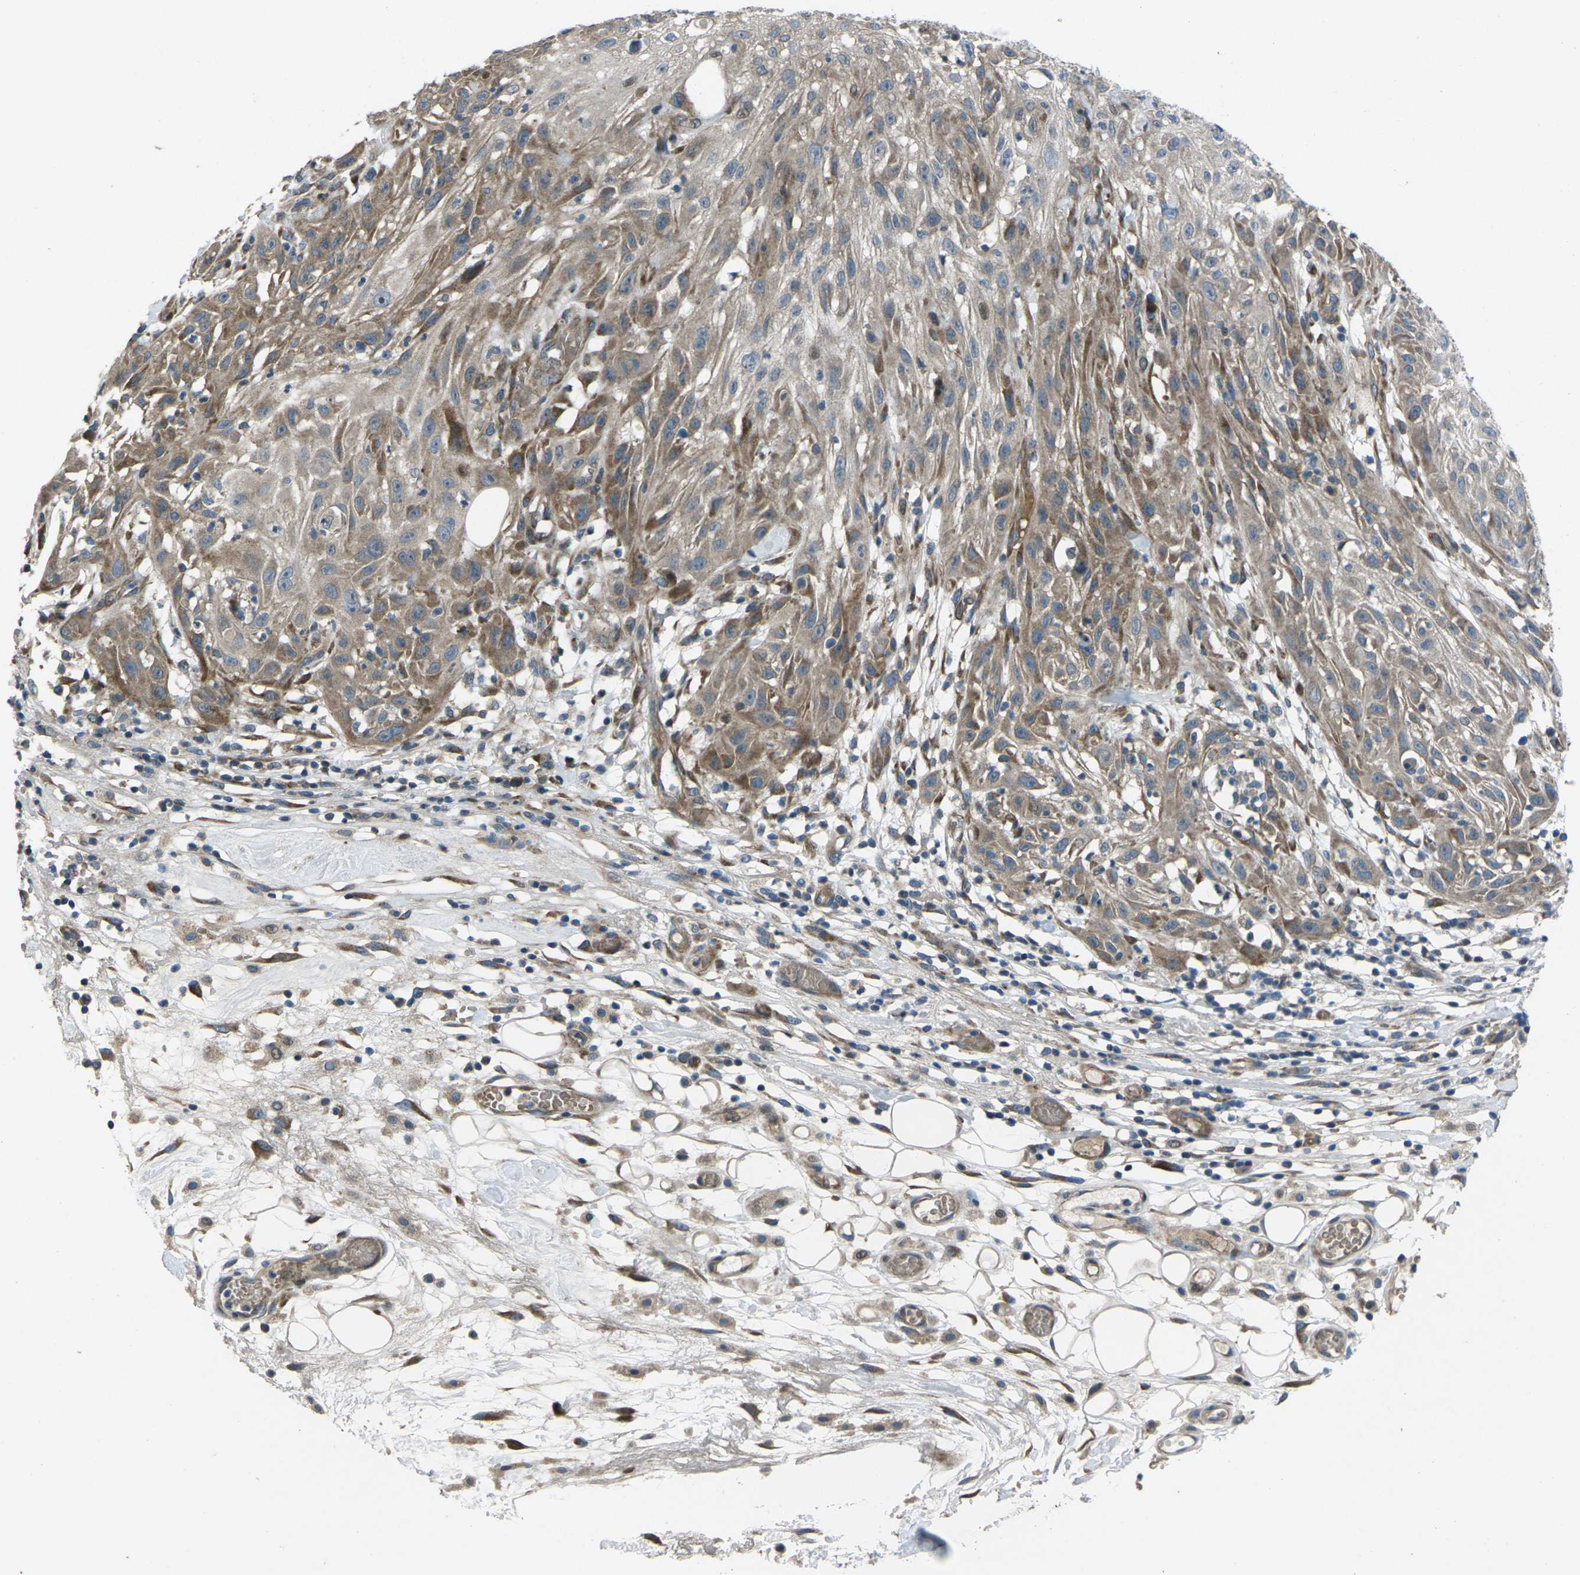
{"staining": {"intensity": "moderate", "quantity": ">75%", "location": "cytoplasmic/membranous"}, "tissue": "skin cancer", "cell_type": "Tumor cells", "image_type": "cancer", "snomed": [{"axis": "morphology", "description": "Squamous cell carcinoma, NOS"}, {"axis": "topography", "description": "Skin"}], "caption": "Protein staining exhibits moderate cytoplasmic/membranous expression in approximately >75% of tumor cells in squamous cell carcinoma (skin).", "gene": "EDNRA", "patient": {"sex": "male", "age": 75}}